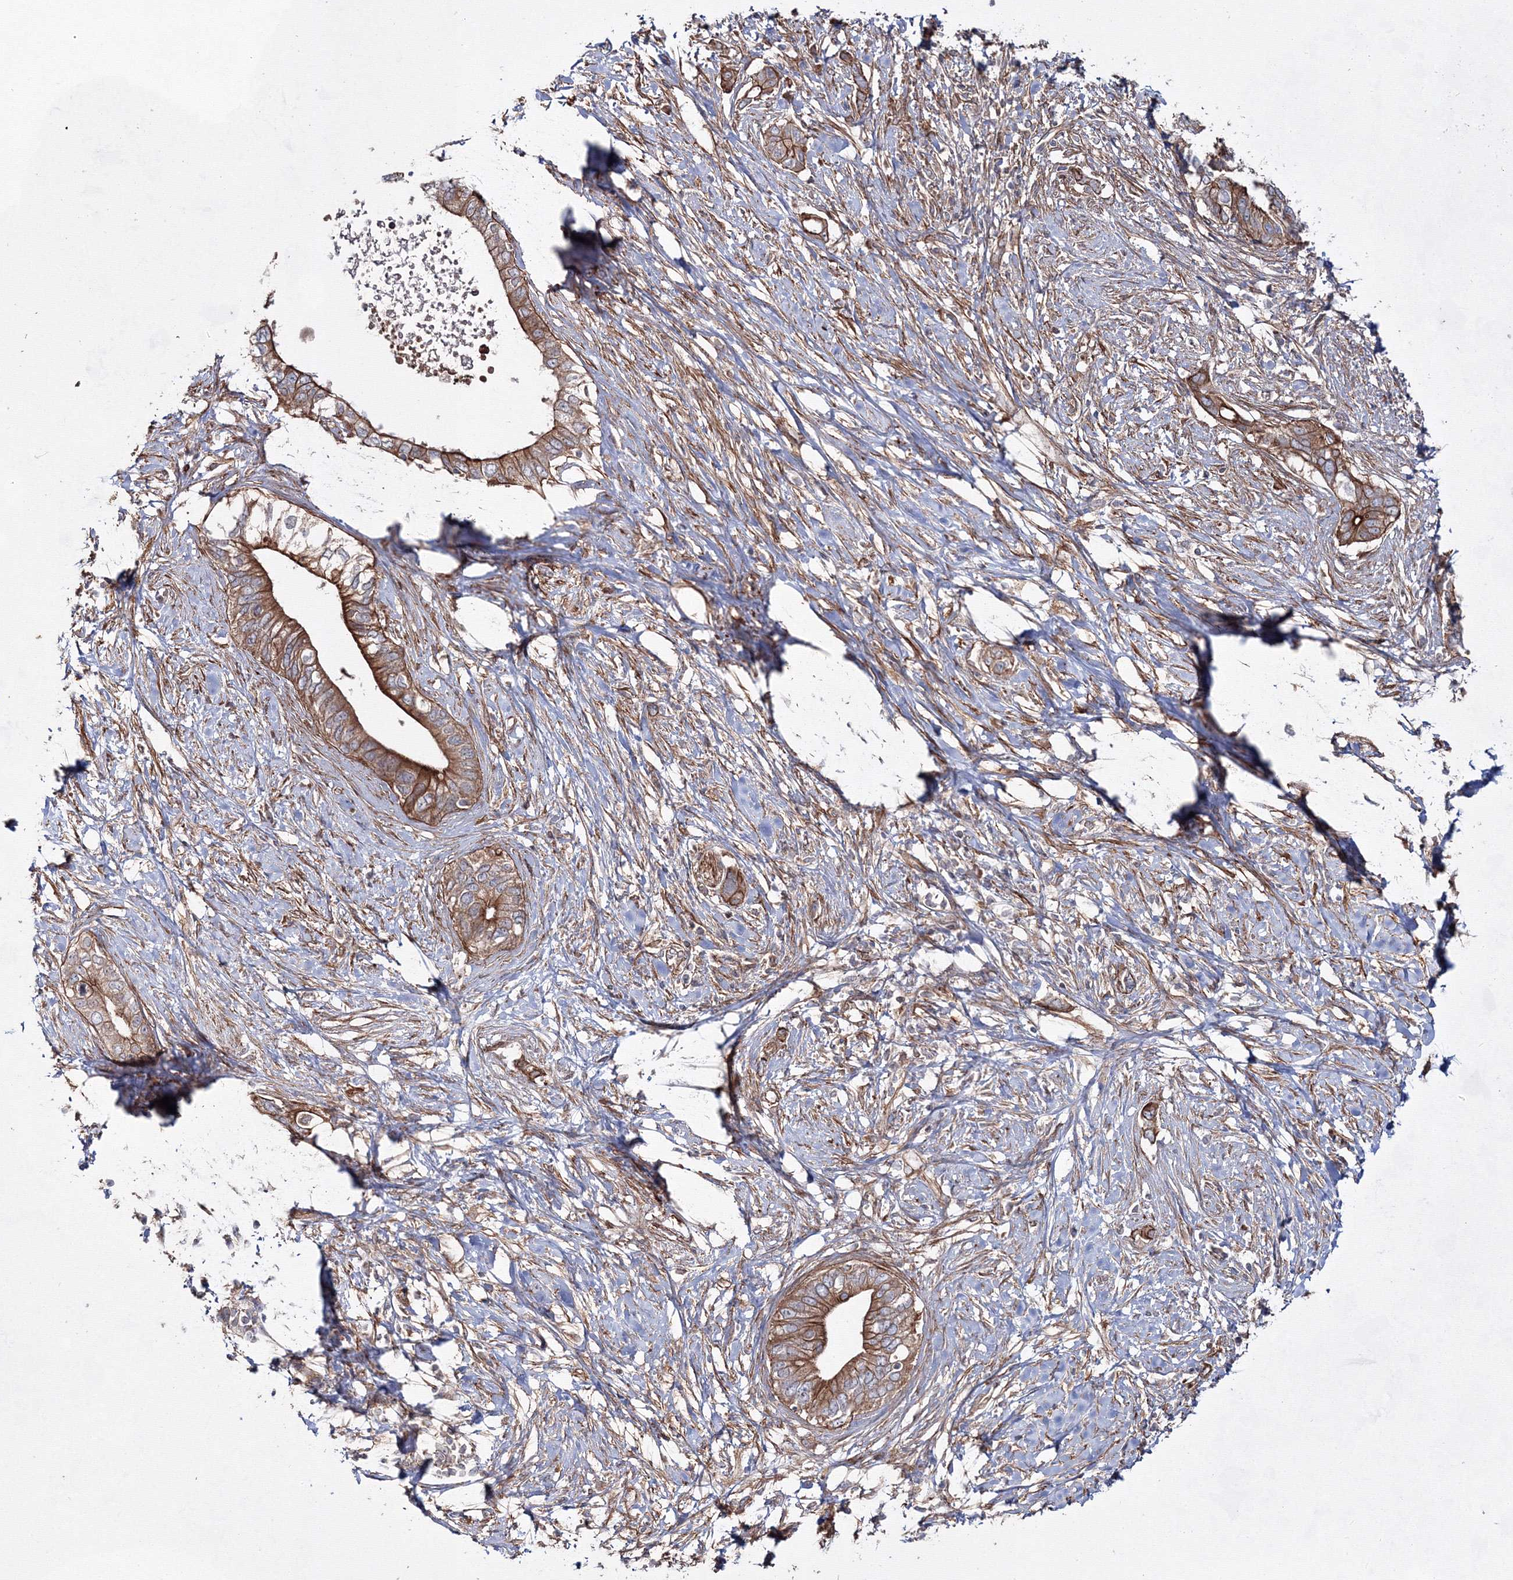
{"staining": {"intensity": "moderate", "quantity": ">75%", "location": "cytoplasmic/membranous"}, "tissue": "pancreatic cancer", "cell_type": "Tumor cells", "image_type": "cancer", "snomed": [{"axis": "morphology", "description": "Normal tissue, NOS"}, {"axis": "morphology", "description": "Adenocarcinoma, NOS"}, {"axis": "topography", "description": "Pancreas"}, {"axis": "topography", "description": "Peripheral nerve tissue"}], "caption": "A photomicrograph showing moderate cytoplasmic/membranous expression in approximately >75% of tumor cells in pancreatic cancer, as visualized by brown immunohistochemical staining.", "gene": "EXOC6", "patient": {"sex": "male", "age": 59}}